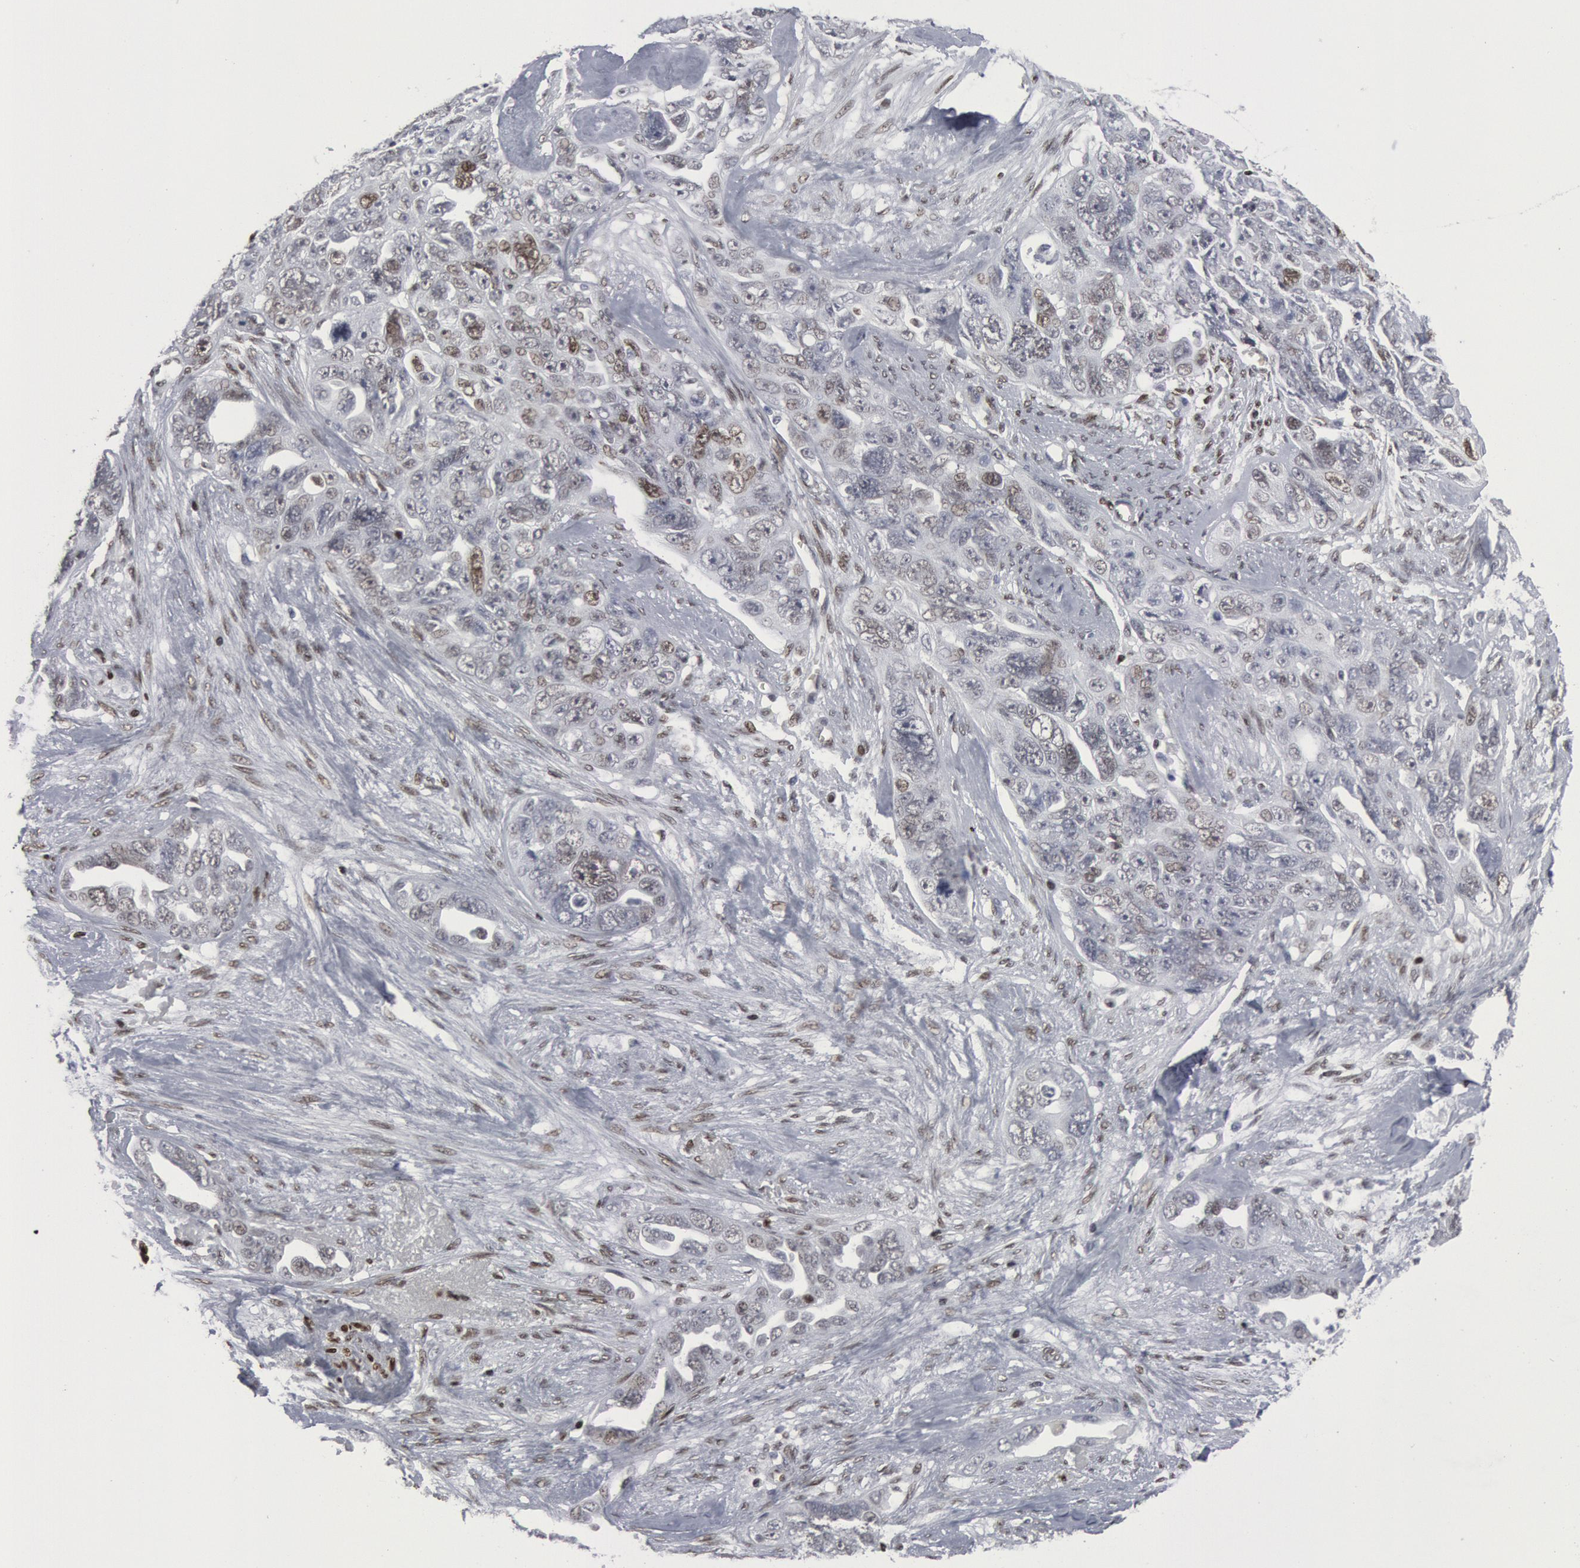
{"staining": {"intensity": "weak", "quantity": "<25%", "location": "nuclear"}, "tissue": "ovarian cancer", "cell_type": "Tumor cells", "image_type": "cancer", "snomed": [{"axis": "morphology", "description": "Cystadenocarcinoma, serous, NOS"}, {"axis": "topography", "description": "Ovary"}], "caption": "Immunohistochemistry (IHC) photomicrograph of ovarian serous cystadenocarcinoma stained for a protein (brown), which exhibits no positivity in tumor cells.", "gene": "MECP2", "patient": {"sex": "female", "age": 63}}